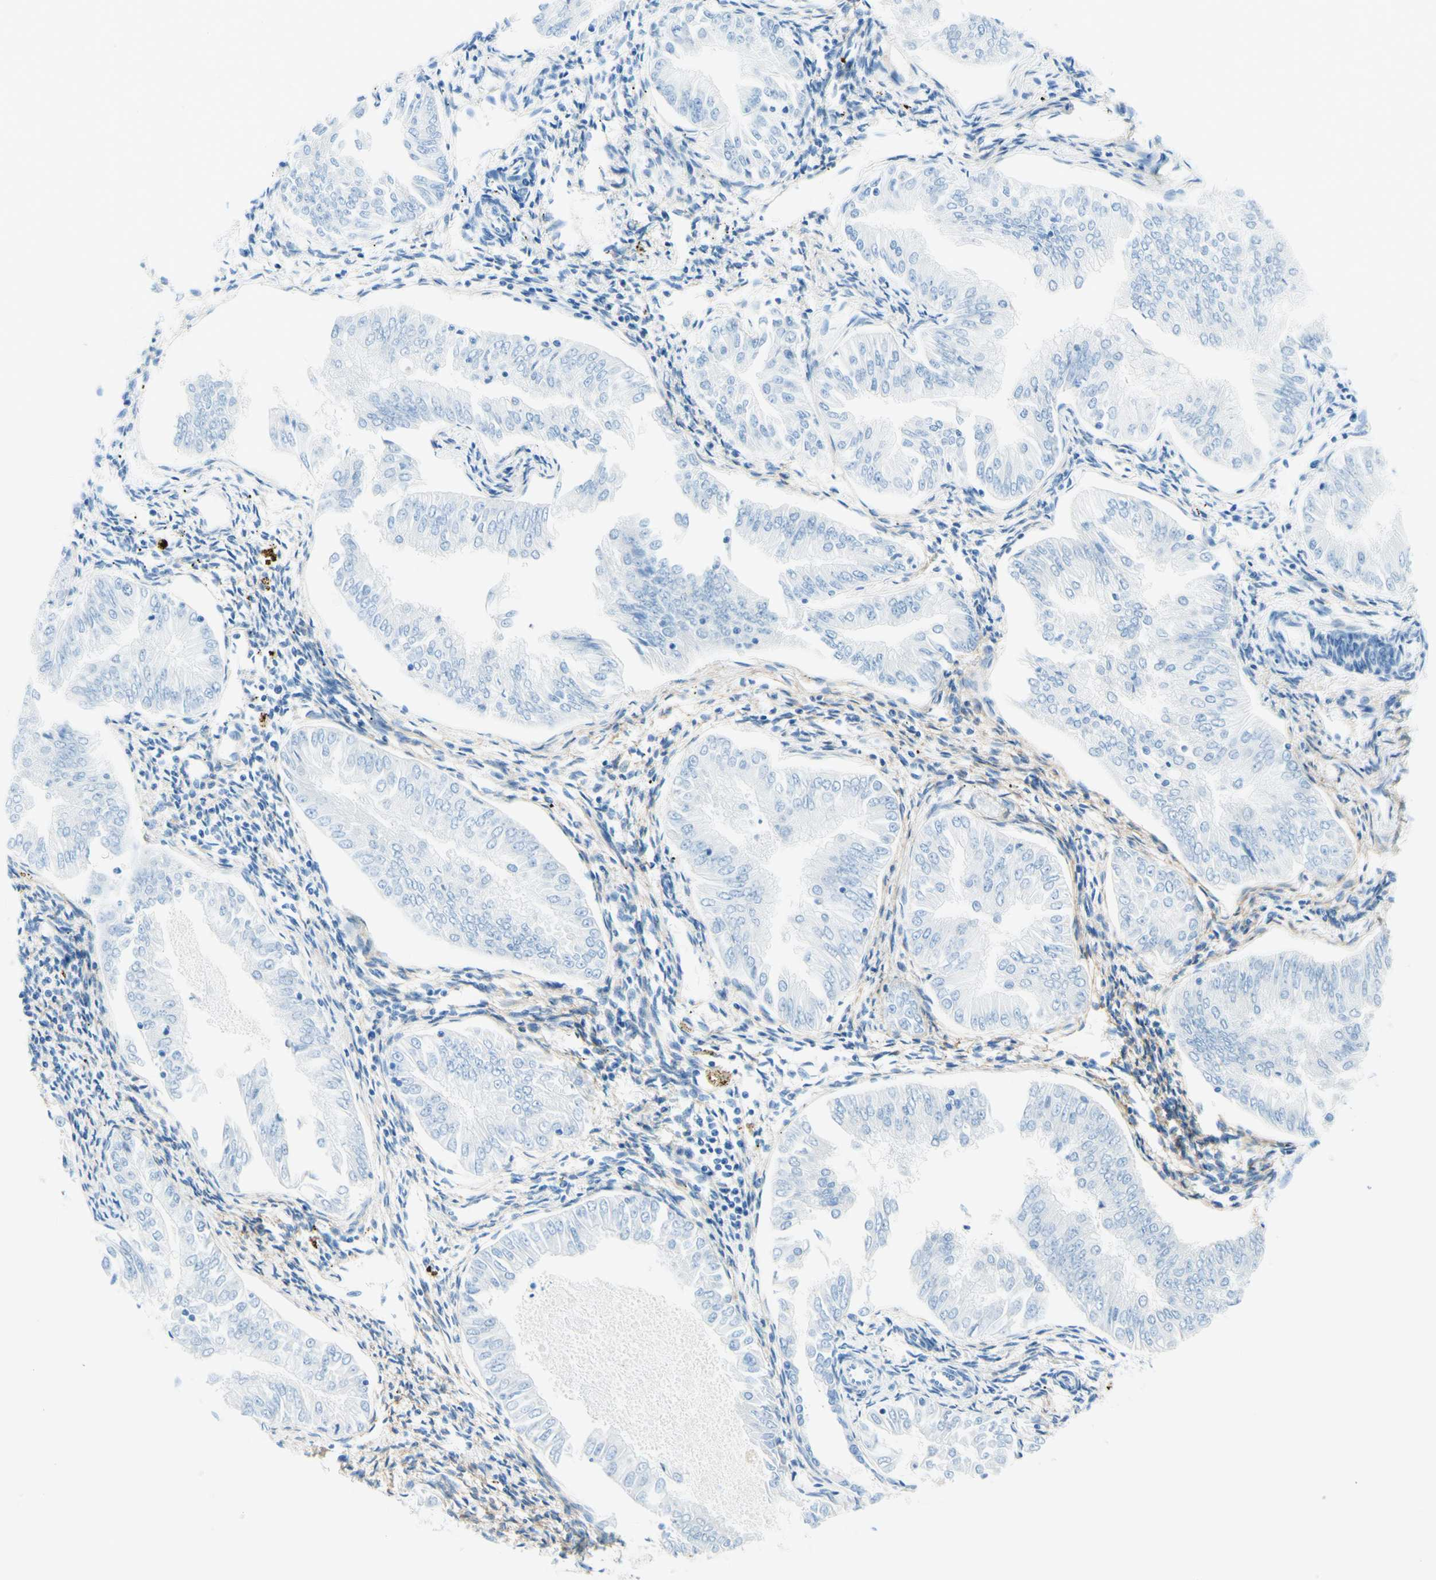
{"staining": {"intensity": "negative", "quantity": "none", "location": "none"}, "tissue": "endometrial cancer", "cell_type": "Tumor cells", "image_type": "cancer", "snomed": [{"axis": "morphology", "description": "Adenocarcinoma, NOS"}, {"axis": "topography", "description": "Endometrium"}], "caption": "Human endometrial adenocarcinoma stained for a protein using immunohistochemistry displays no staining in tumor cells.", "gene": "MFAP5", "patient": {"sex": "female", "age": 53}}